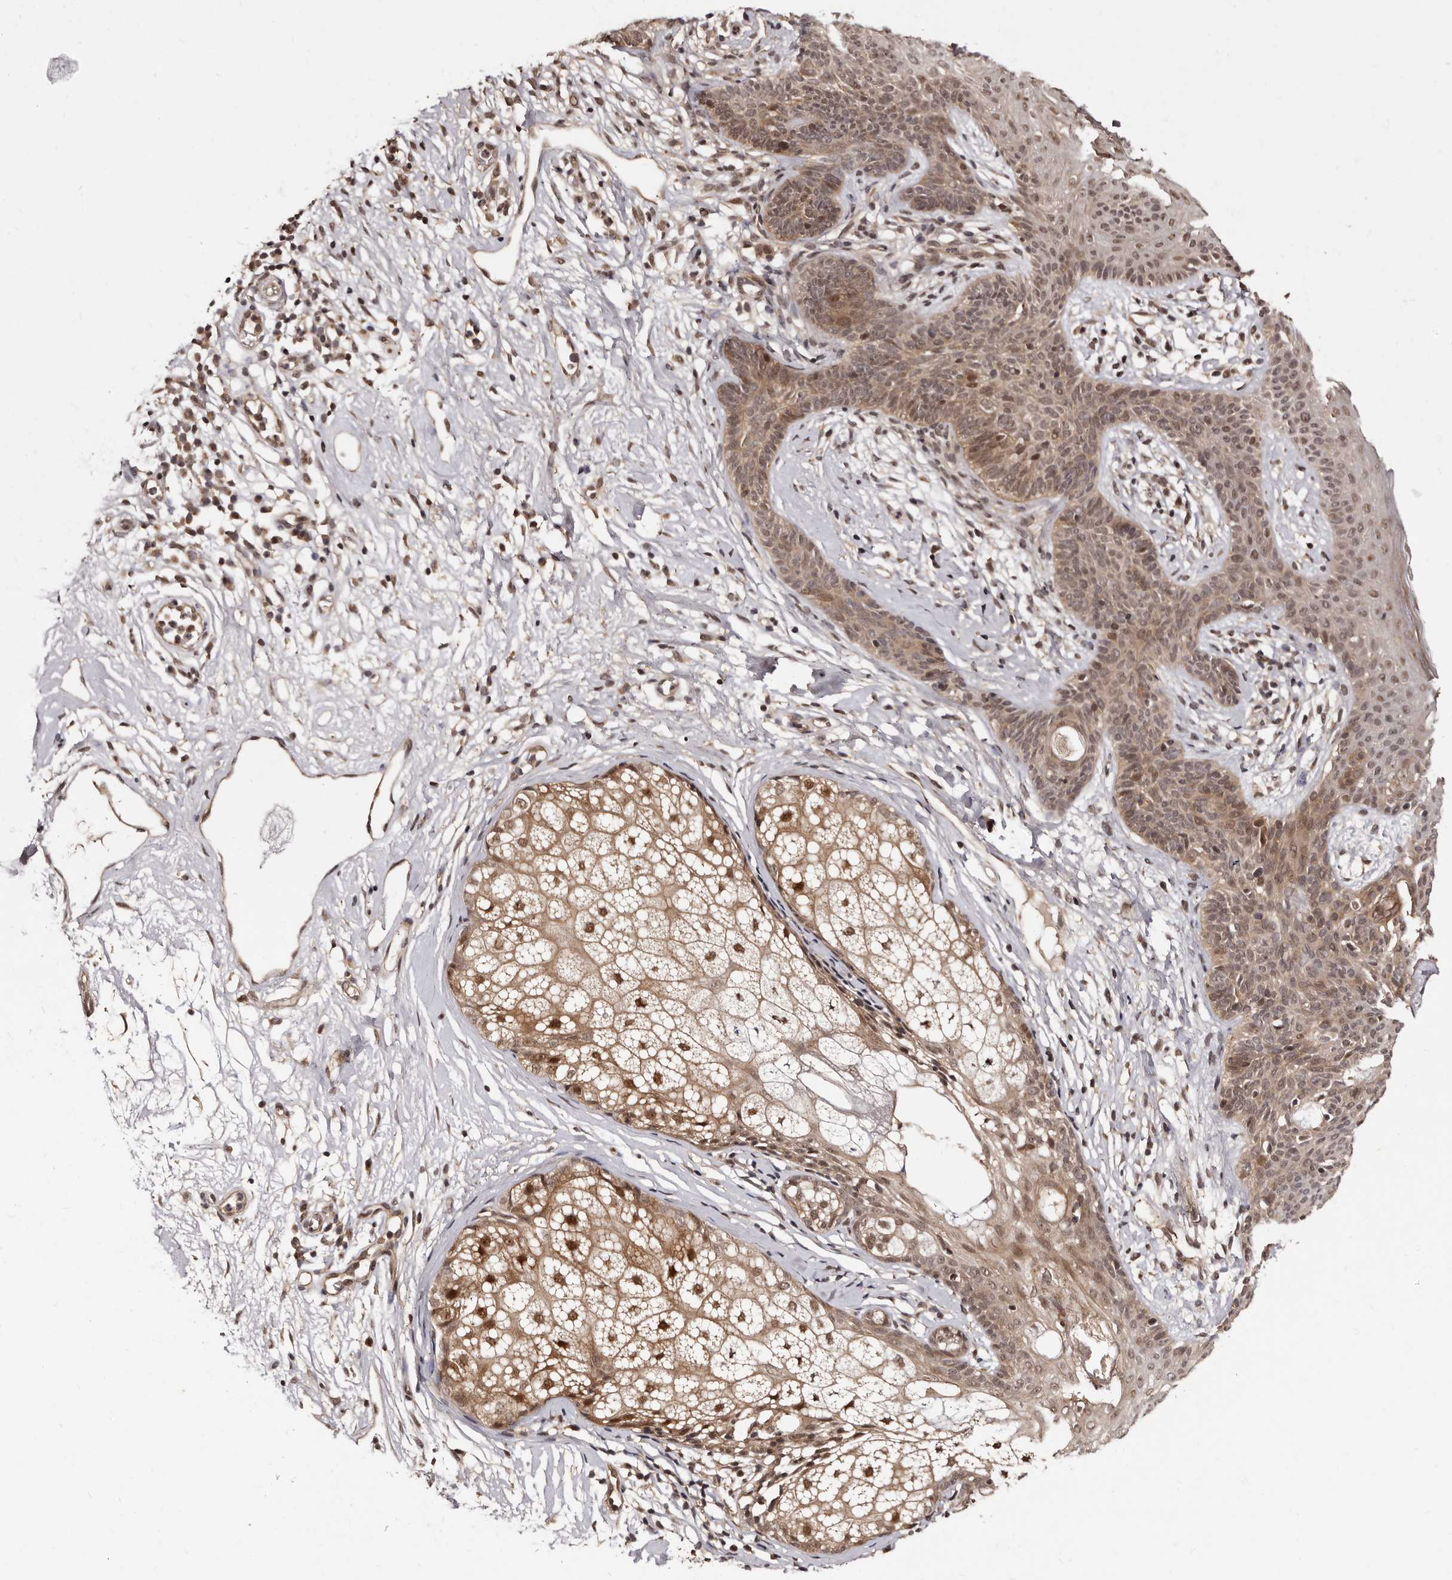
{"staining": {"intensity": "moderate", "quantity": ">75%", "location": "cytoplasmic/membranous,nuclear"}, "tissue": "skin cancer", "cell_type": "Tumor cells", "image_type": "cancer", "snomed": [{"axis": "morphology", "description": "Developmental malformation"}, {"axis": "morphology", "description": "Basal cell carcinoma"}, {"axis": "topography", "description": "Skin"}], "caption": "This histopathology image reveals skin basal cell carcinoma stained with immunohistochemistry to label a protein in brown. The cytoplasmic/membranous and nuclear of tumor cells show moderate positivity for the protein. Nuclei are counter-stained blue.", "gene": "TBC1D22B", "patient": {"sex": "female", "age": 62}}